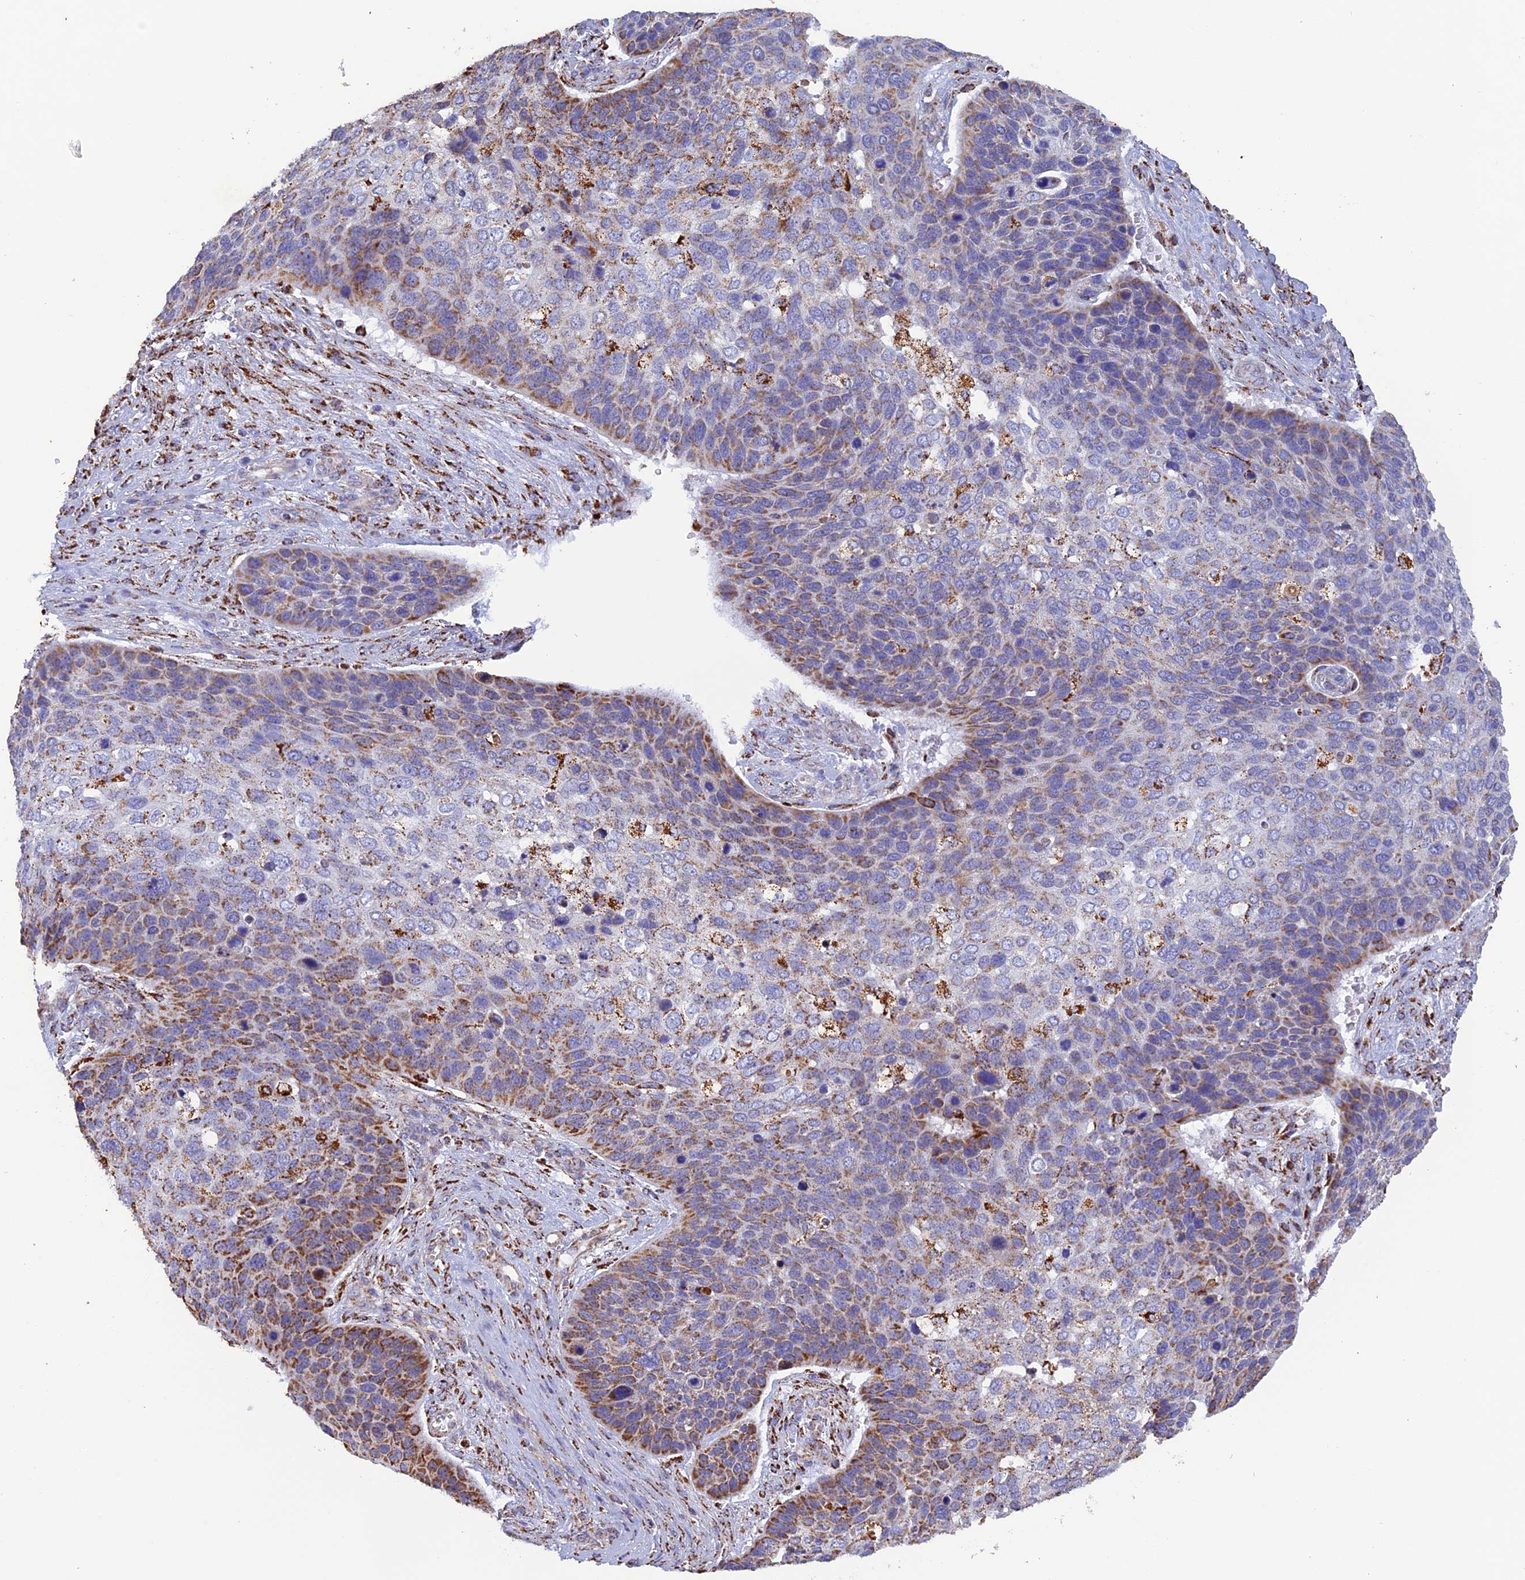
{"staining": {"intensity": "moderate", "quantity": "<25%", "location": "cytoplasmic/membranous"}, "tissue": "skin cancer", "cell_type": "Tumor cells", "image_type": "cancer", "snomed": [{"axis": "morphology", "description": "Basal cell carcinoma"}, {"axis": "topography", "description": "Skin"}], "caption": "This image exhibits immunohistochemistry staining of human skin basal cell carcinoma, with low moderate cytoplasmic/membranous staining in approximately <25% of tumor cells.", "gene": "KCNG1", "patient": {"sex": "female", "age": 74}}